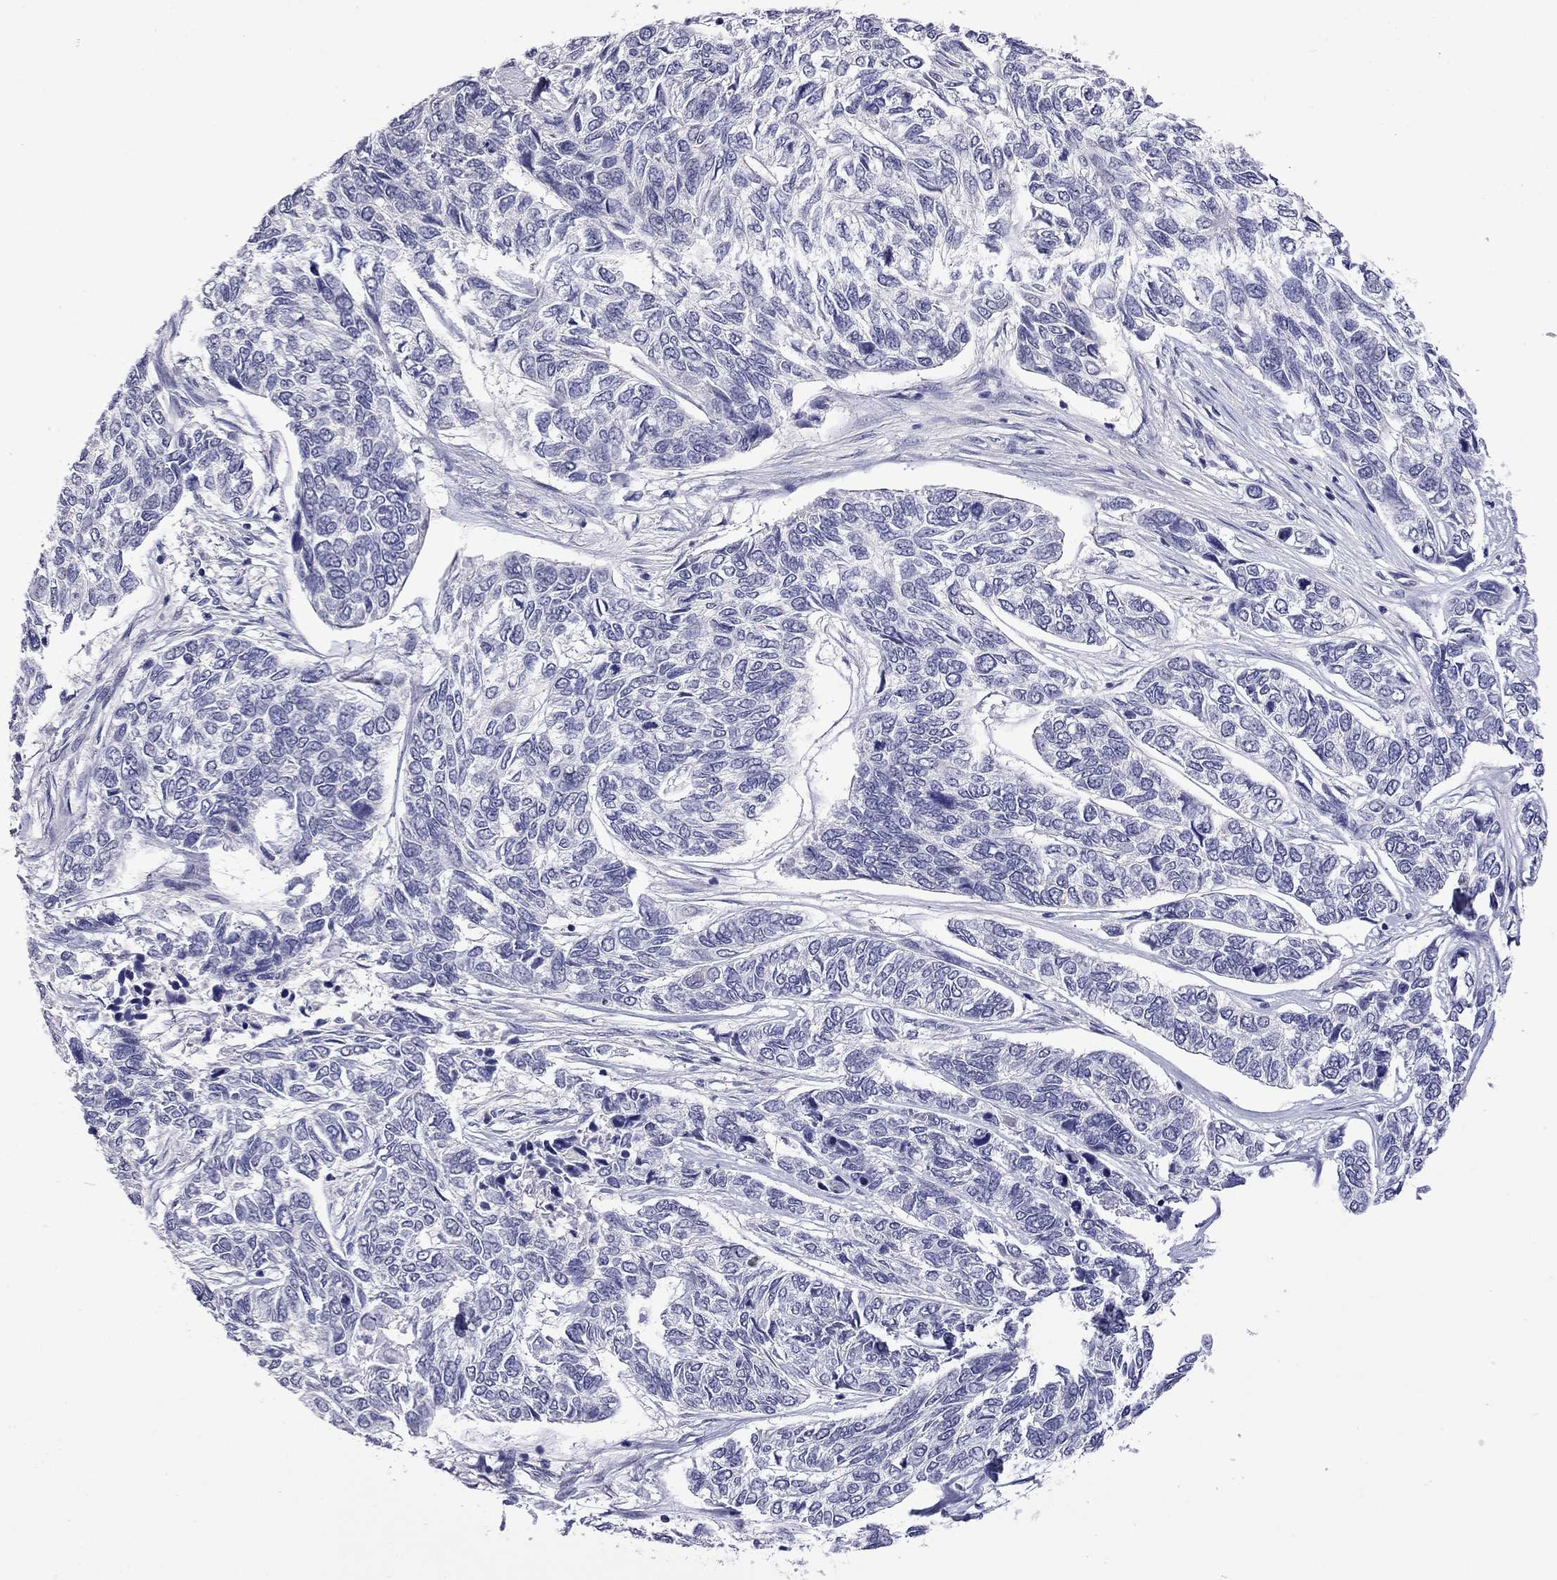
{"staining": {"intensity": "negative", "quantity": "none", "location": "none"}, "tissue": "skin cancer", "cell_type": "Tumor cells", "image_type": "cancer", "snomed": [{"axis": "morphology", "description": "Basal cell carcinoma"}, {"axis": "topography", "description": "Skin"}], "caption": "Skin cancer (basal cell carcinoma) stained for a protein using IHC shows no positivity tumor cells.", "gene": "STAR", "patient": {"sex": "female", "age": 65}}